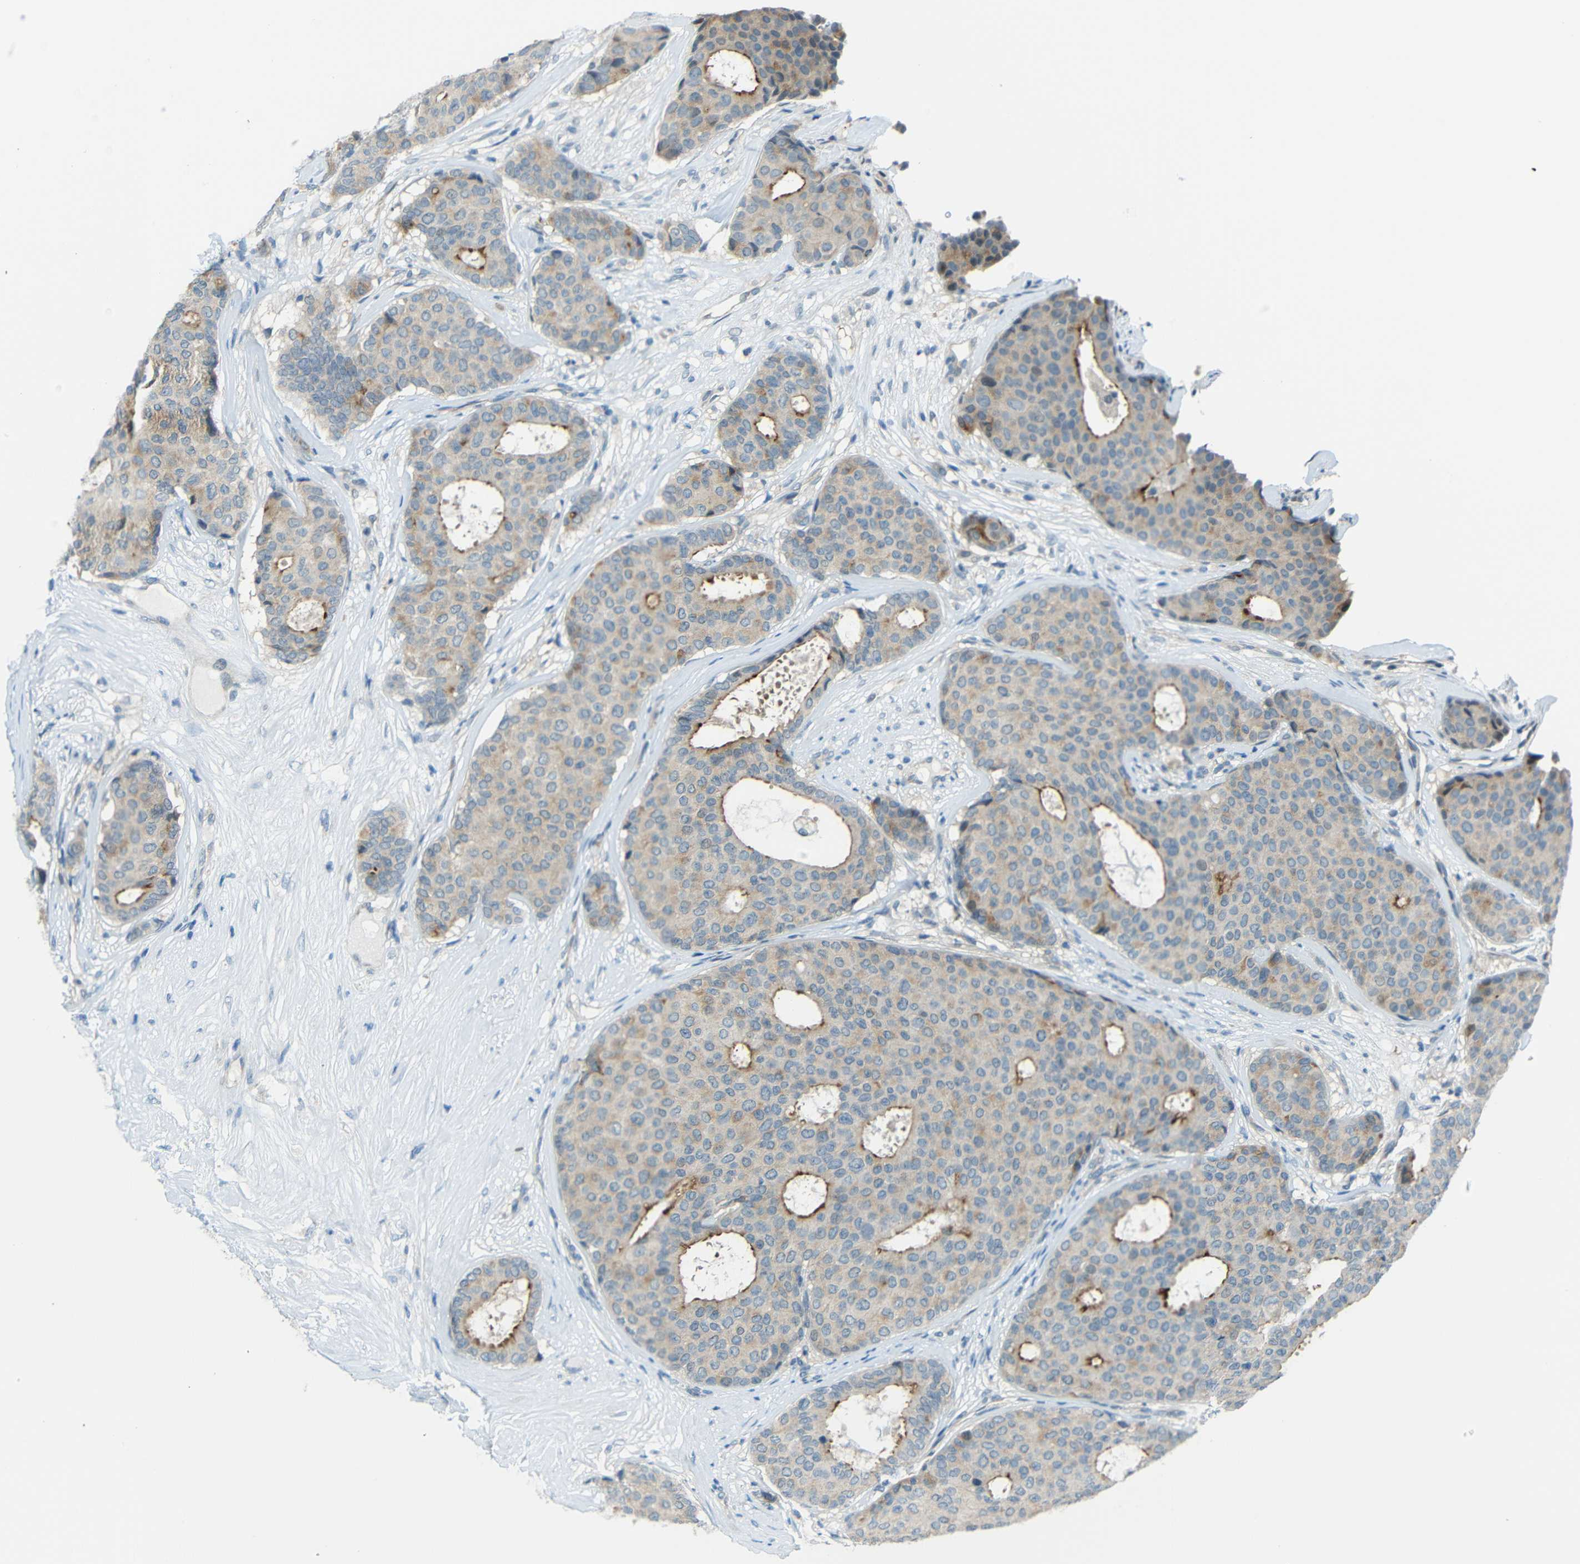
{"staining": {"intensity": "moderate", "quantity": "25%-75%", "location": "cytoplasmic/membranous"}, "tissue": "breast cancer", "cell_type": "Tumor cells", "image_type": "cancer", "snomed": [{"axis": "morphology", "description": "Duct carcinoma"}, {"axis": "topography", "description": "Breast"}], "caption": "Immunohistochemical staining of human invasive ductal carcinoma (breast) shows medium levels of moderate cytoplasmic/membranous expression in about 25%-75% of tumor cells.", "gene": "ANKRD22", "patient": {"sex": "female", "age": 75}}